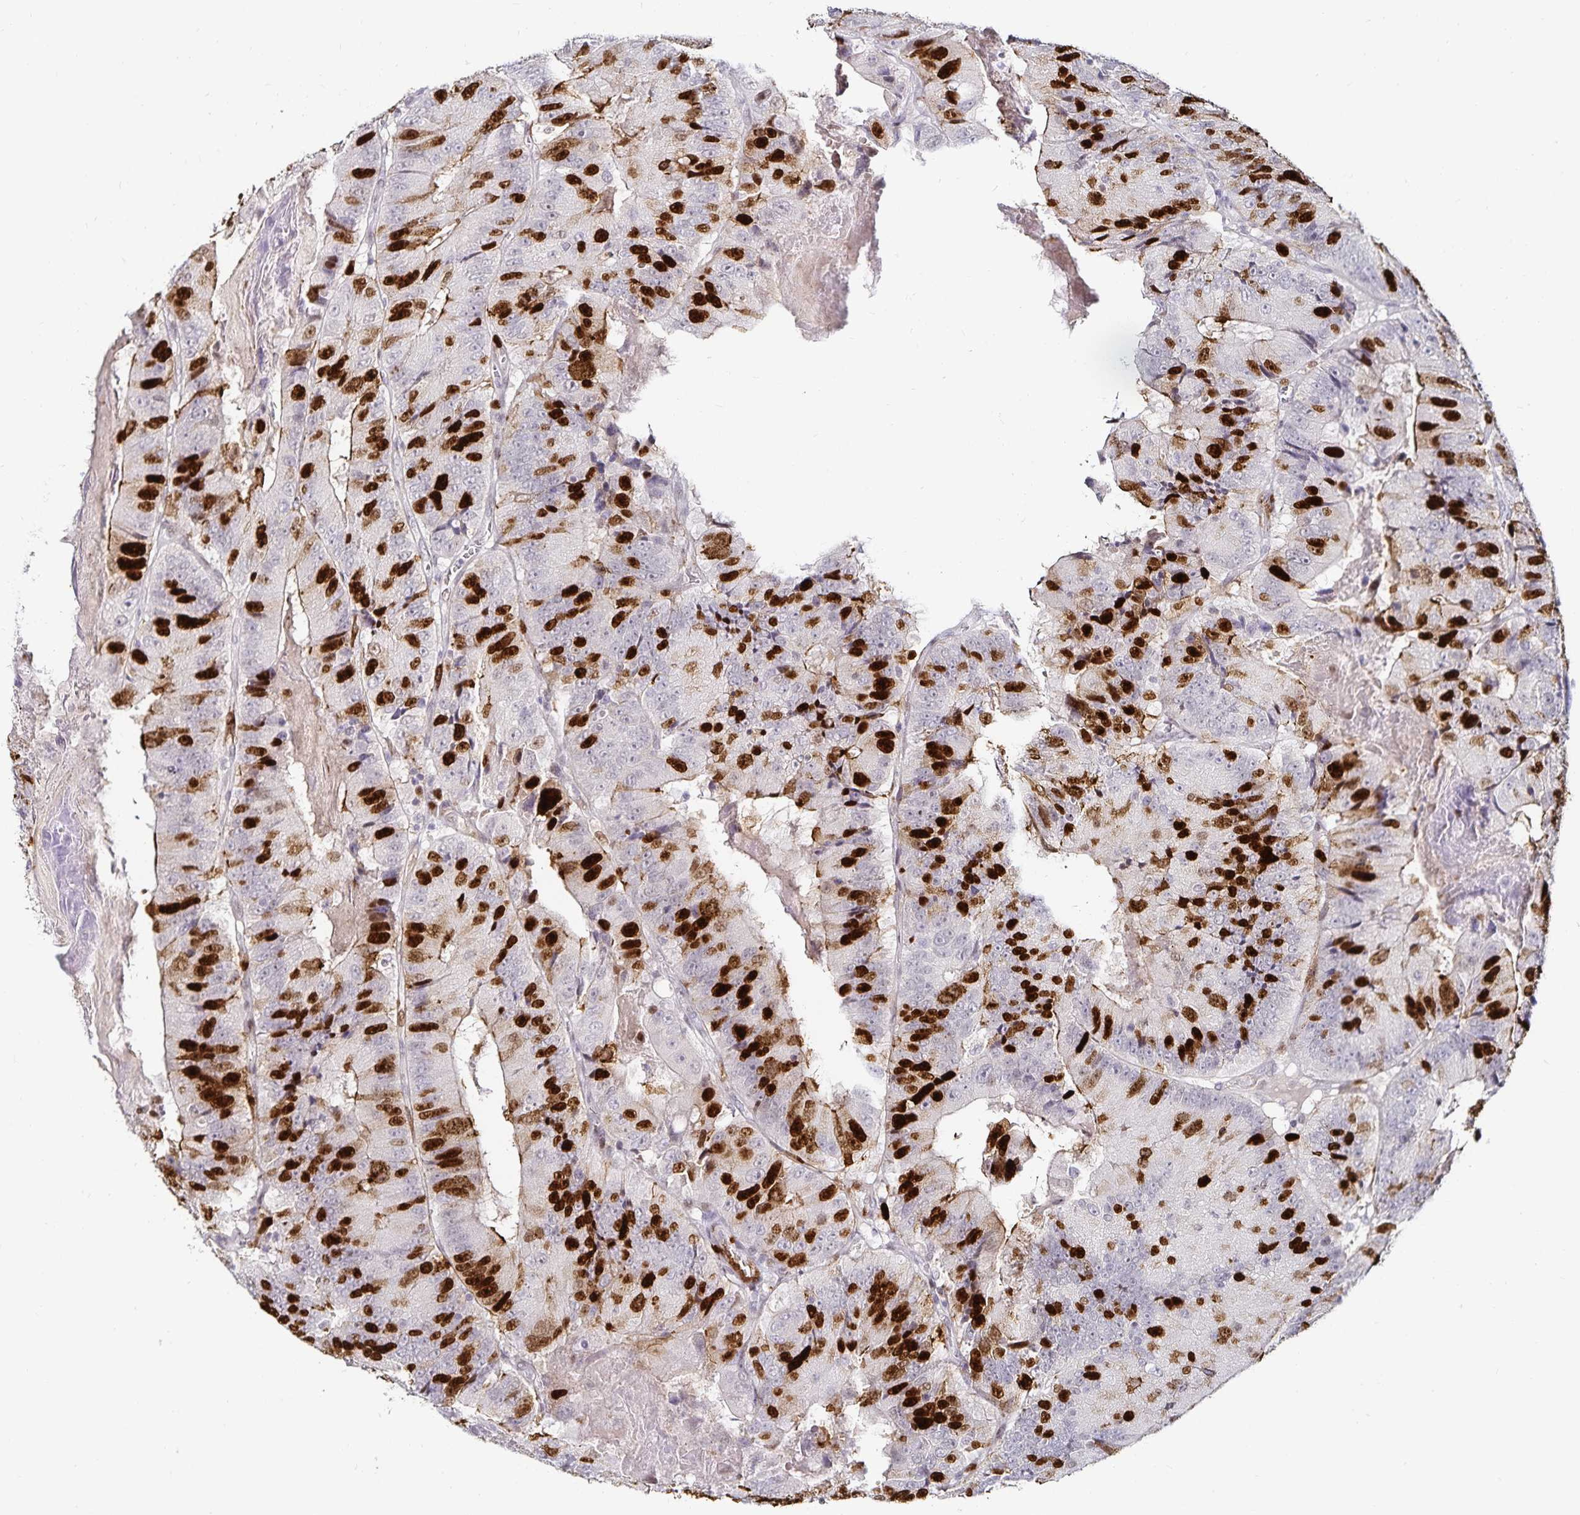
{"staining": {"intensity": "strong", "quantity": "25%-75%", "location": "nuclear"}, "tissue": "colorectal cancer", "cell_type": "Tumor cells", "image_type": "cancer", "snomed": [{"axis": "morphology", "description": "Adenocarcinoma, NOS"}, {"axis": "topography", "description": "Colon"}], "caption": "The image displays a brown stain indicating the presence of a protein in the nuclear of tumor cells in colorectal cancer (adenocarcinoma).", "gene": "ANLN", "patient": {"sex": "female", "age": 86}}